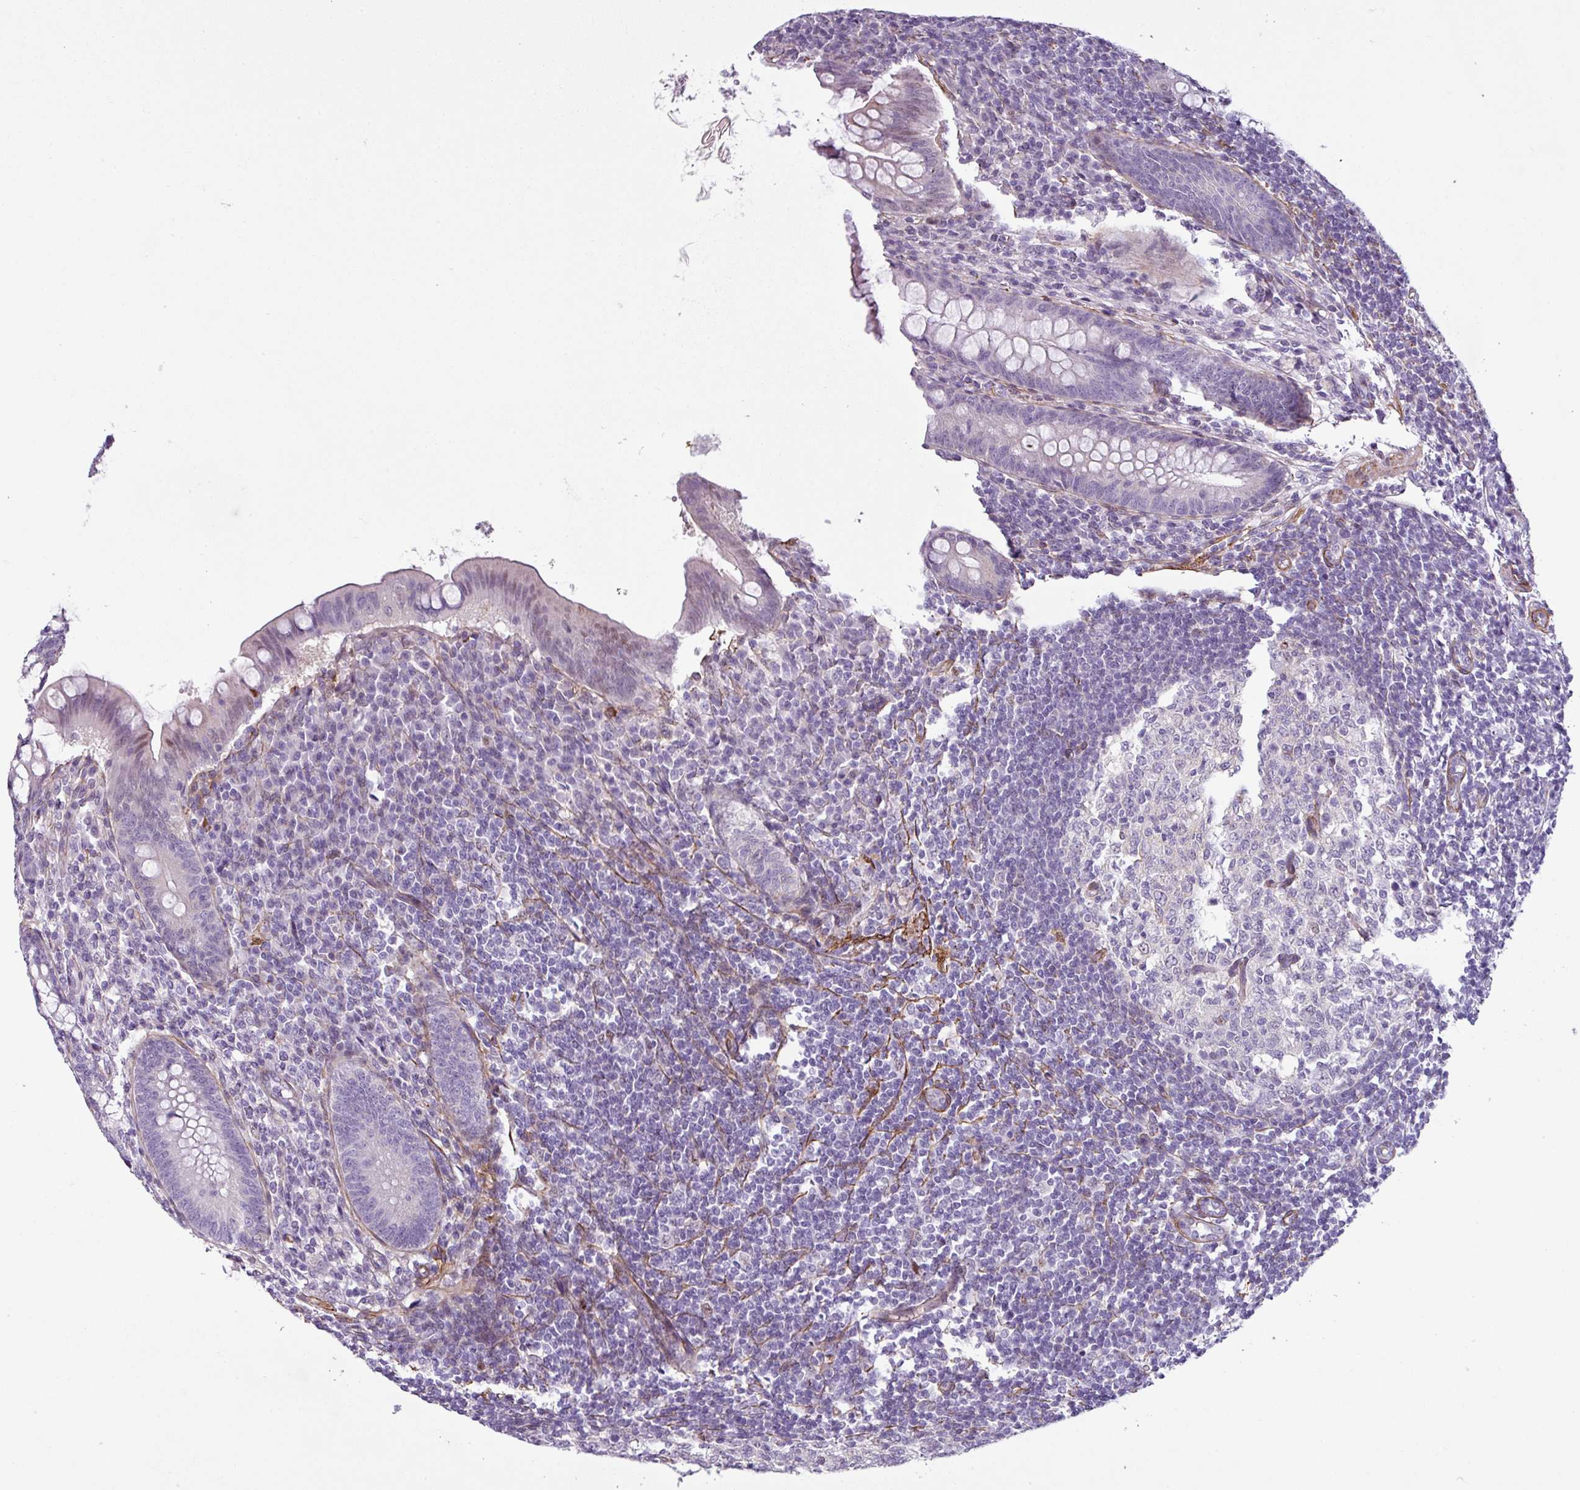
{"staining": {"intensity": "moderate", "quantity": "<25%", "location": "nuclear"}, "tissue": "appendix", "cell_type": "Glandular cells", "image_type": "normal", "snomed": [{"axis": "morphology", "description": "Normal tissue, NOS"}, {"axis": "topography", "description": "Appendix"}], "caption": "The image displays staining of benign appendix, revealing moderate nuclear protein expression (brown color) within glandular cells.", "gene": "ATP10A", "patient": {"sex": "female", "age": 33}}